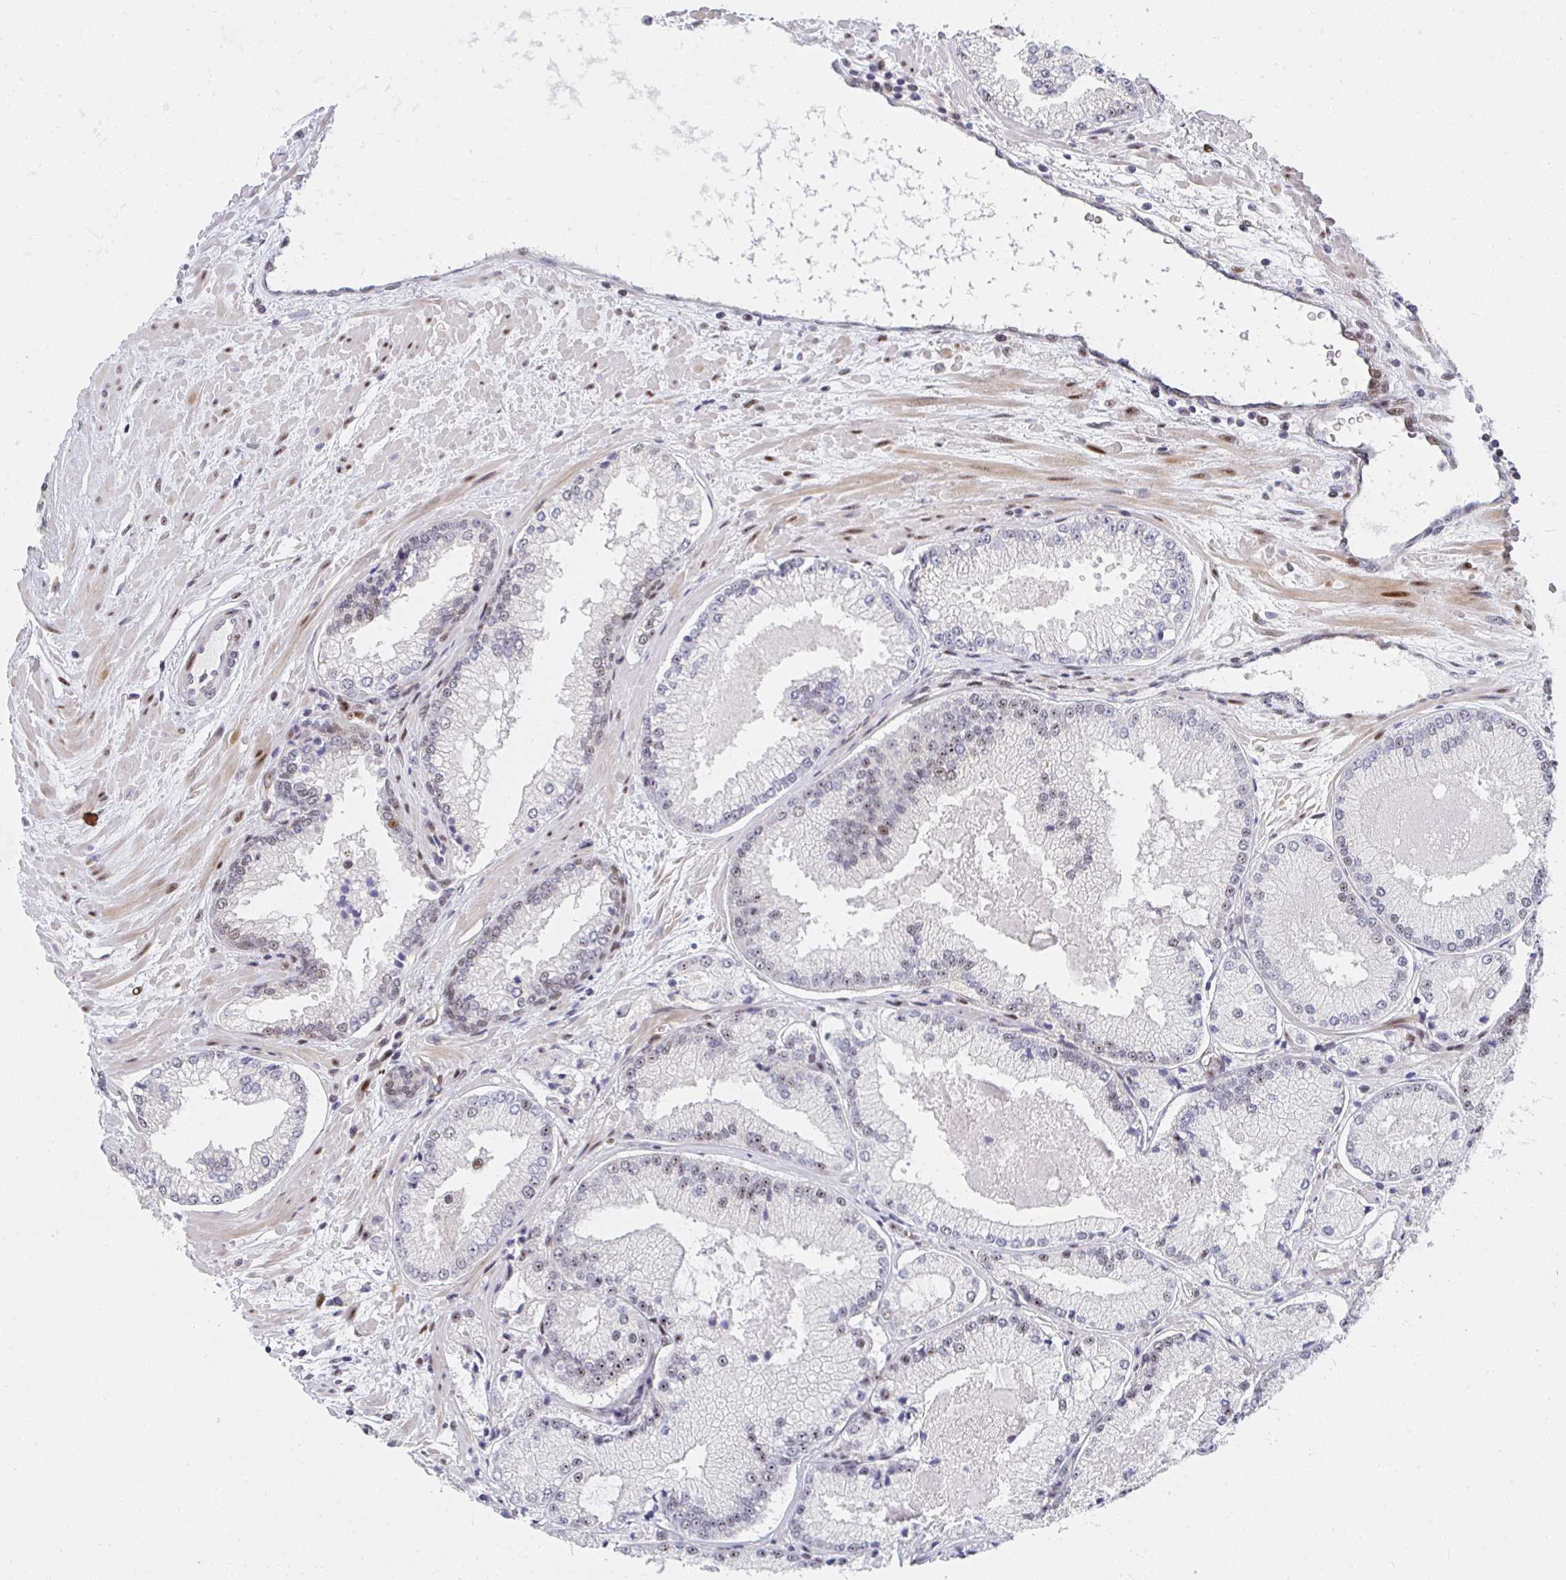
{"staining": {"intensity": "moderate", "quantity": "<25%", "location": "nuclear"}, "tissue": "prostate cancer", "cell_type": "Tumor cells", "image_type": "cancer", "snomed": [{"axis": "morphology", "description": "Adenocarcinoma, High grade"}, {"axis": "topography", "description": "Prostate"}], "caption": "High-grade adenocarcinoma (prostate) stained with DAB immunohistochemistry (IHC) displays low levels of moderate nuclear positivity in about <25% of tumor cells. Using DAB (3,3'-diaminobenzidine) (brown) and hematoxylin (blue) stains, captured at high magnification using brightfield microscopy.", "gene": "ZIC3", "patient": {"sex": "male", "age": 73}}